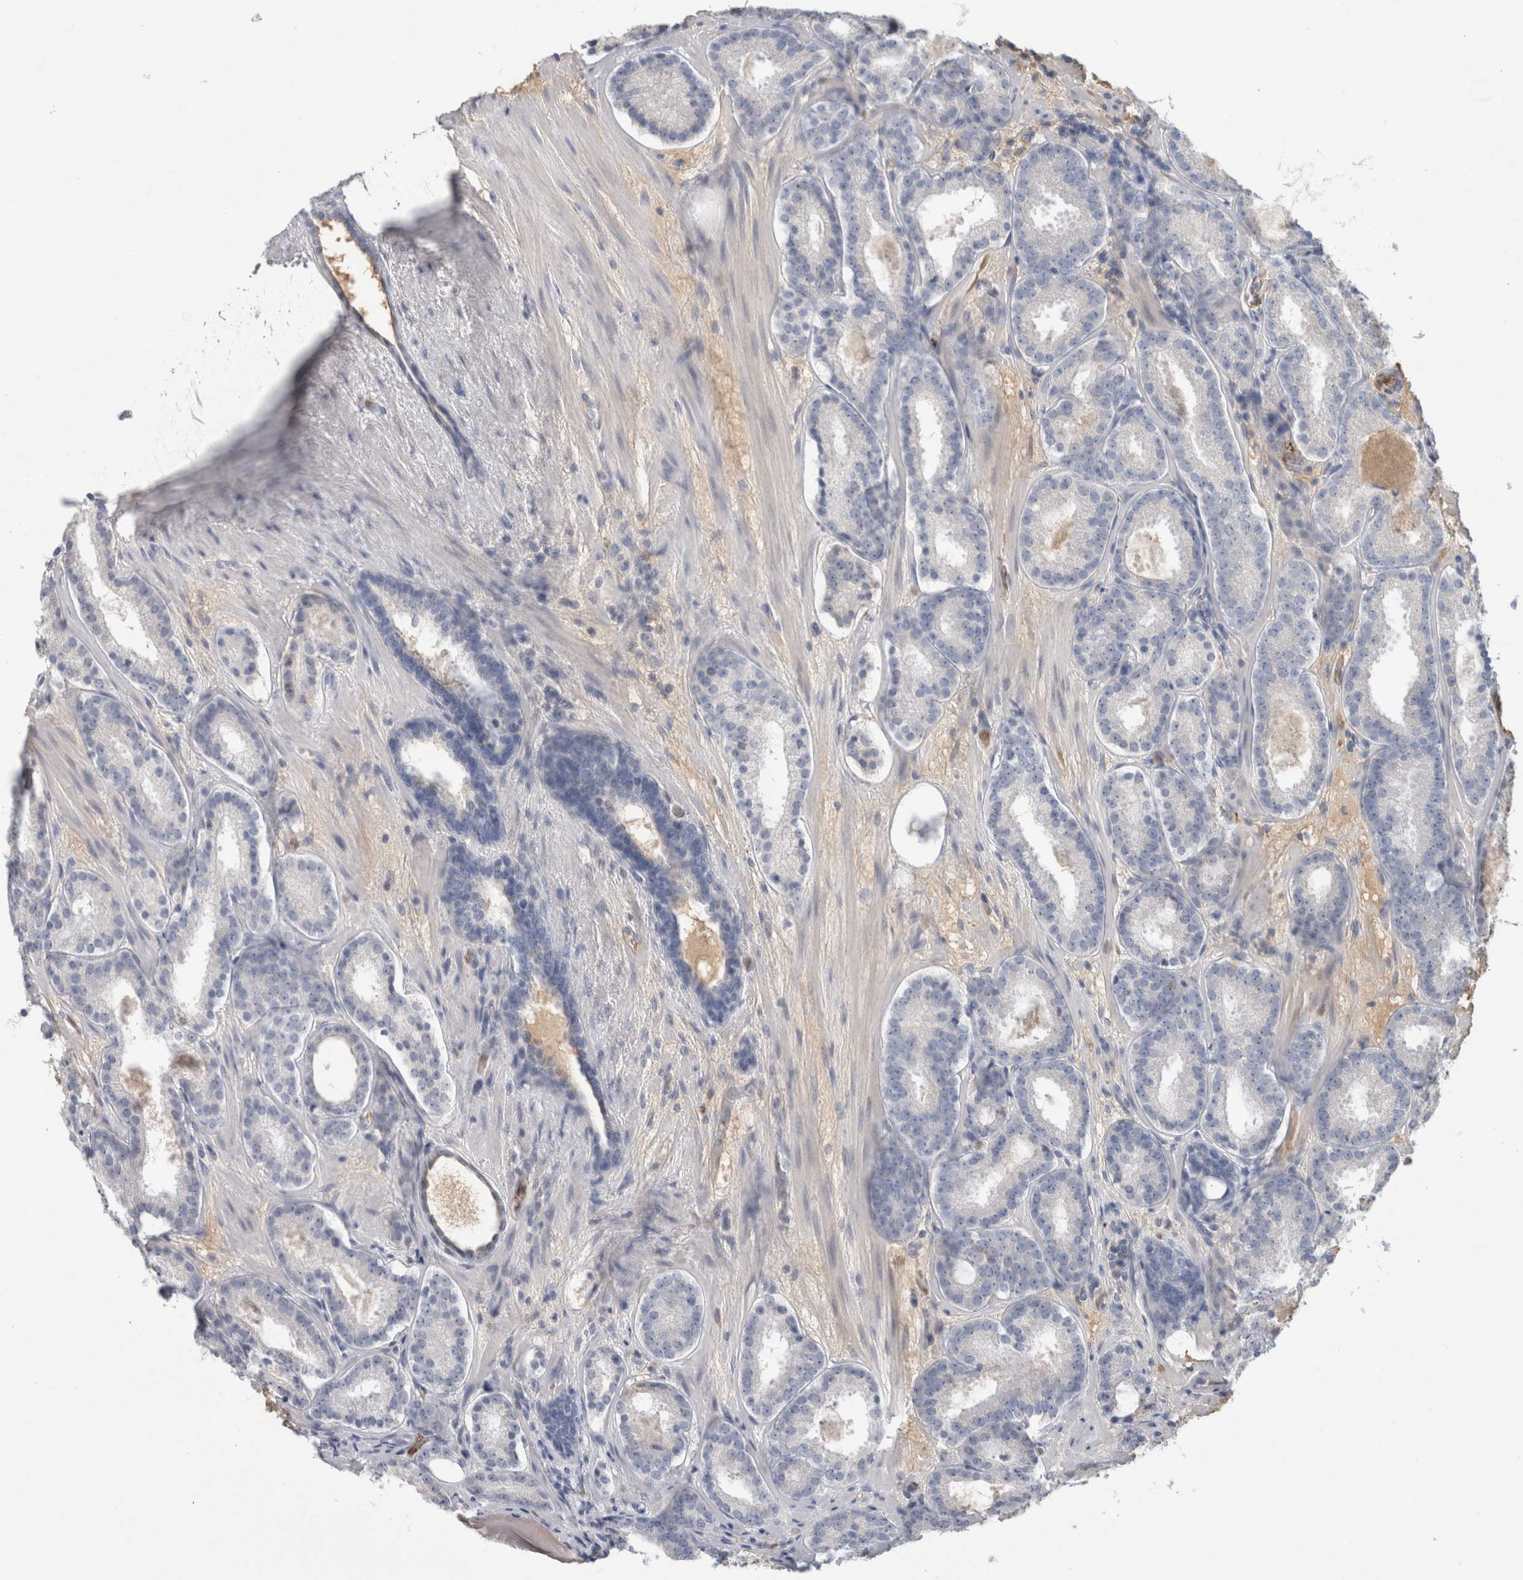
{"staining": {"intensity": "negative", "quantity": "none", "location": "none"}, "tissue": "prostate cancer", "cell_type": "Tumor cells", "image_type": "cancer", "snomed": [{"axis": "morphology", "description": "Adenocarcinoma, Low grade"}, {"axis": "topography", "description": "Prostate"}], "caption": "Prostate cancer stained for a protein using IHC exhibits no positivity tumor cells.", "gene": "CA1", "patient": {"sex": "male", "age": 69}}